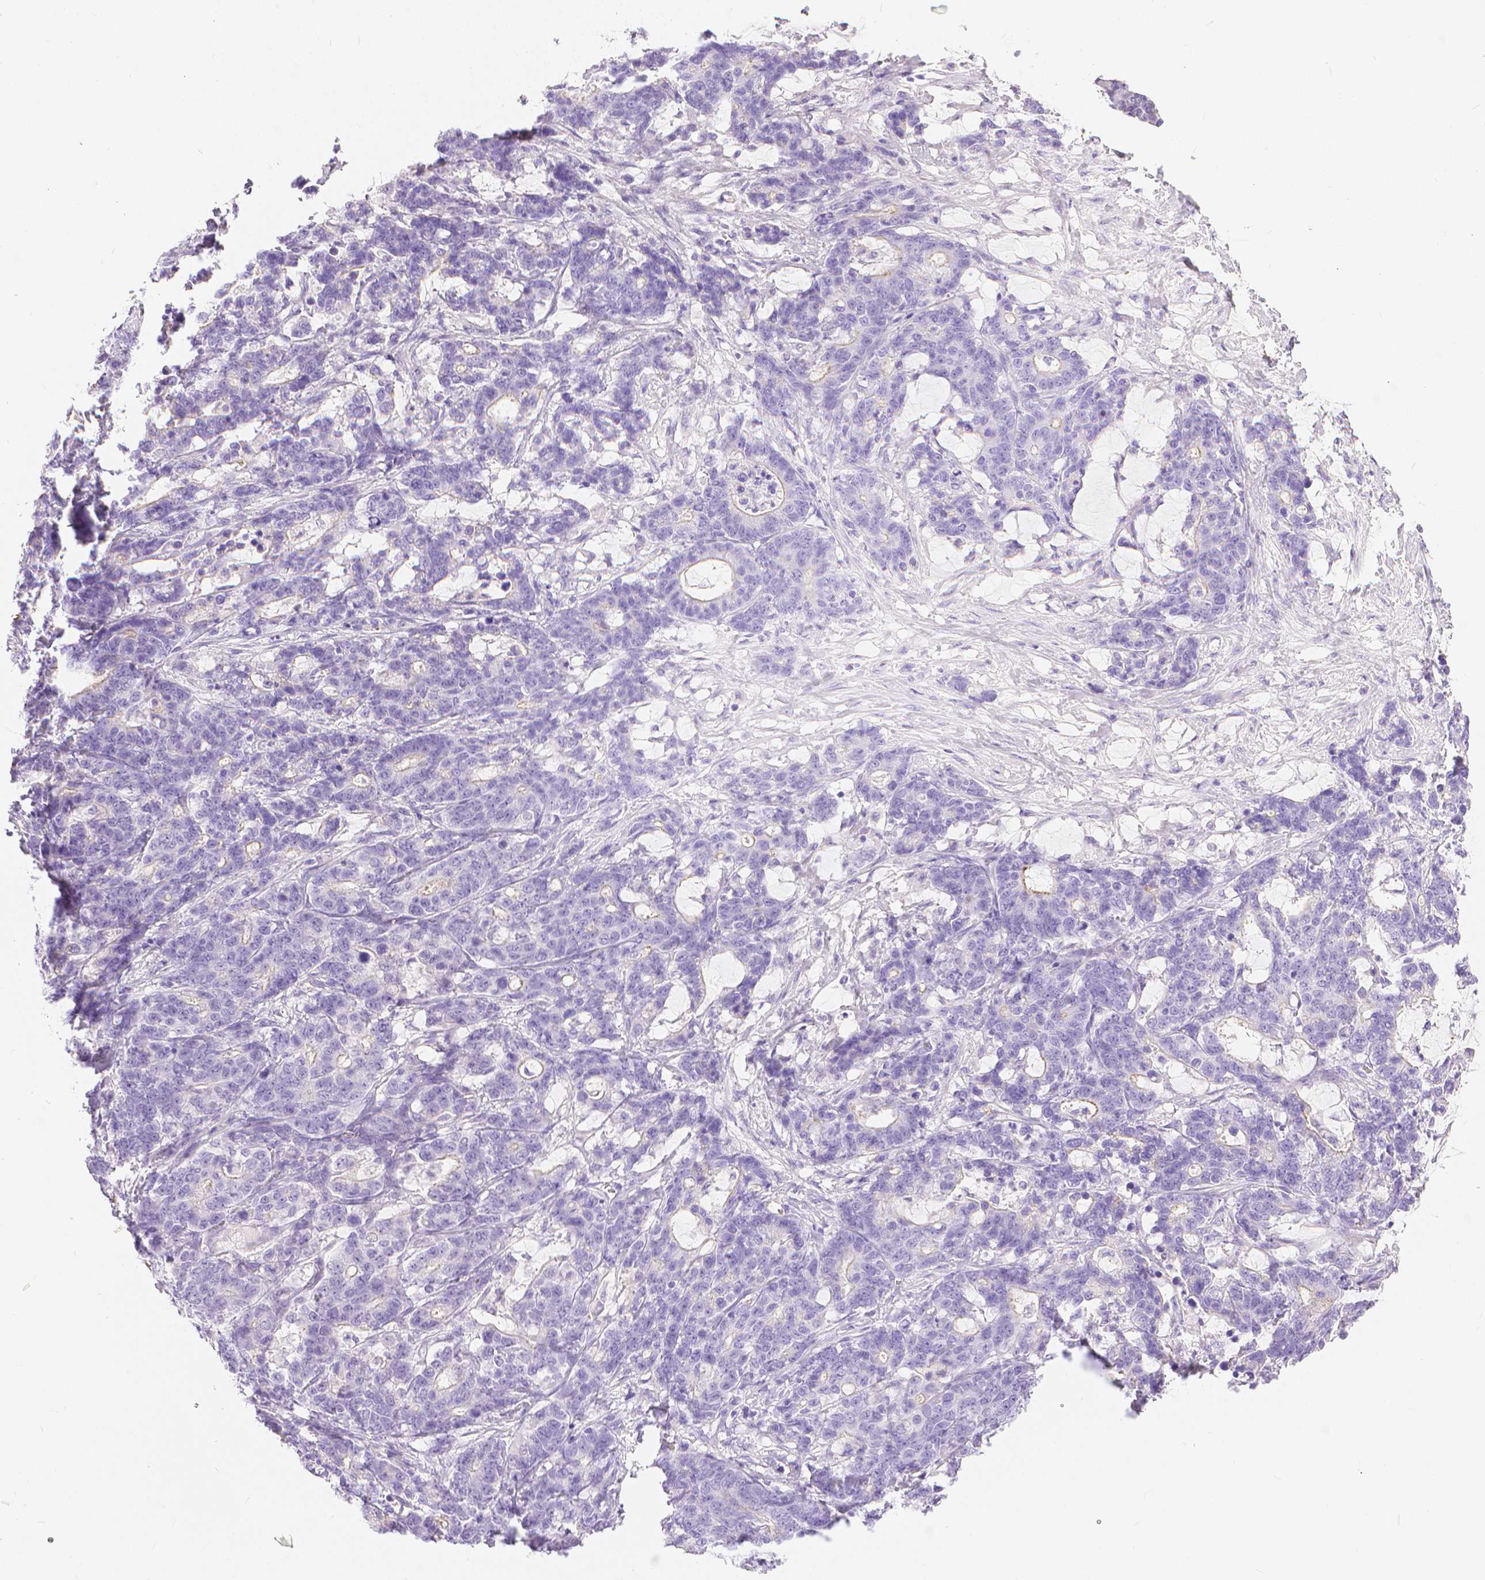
{"staining": {"intensity": "negative", "quantity": "none", "location": "none"}, "tissue": "stomach cancer", "cell_type": "Tumor cells", "image_type": "cancer", "snomed": [{"axis": "morphology", "description": "Normal tissue, NOS"}, {"axis": "morphology", "description": "Adenocarcinoma, NOS"}, {"axis": "topography", "description": "Stomach"}], "caption": "DAB (3,3'-diaminobenzidine) immunohistochemical staining of stomach cancer reveals no significant staining in tumor cells.", "gene": "SLC27A5", "patient": {"sex": "female", "age": 64}}